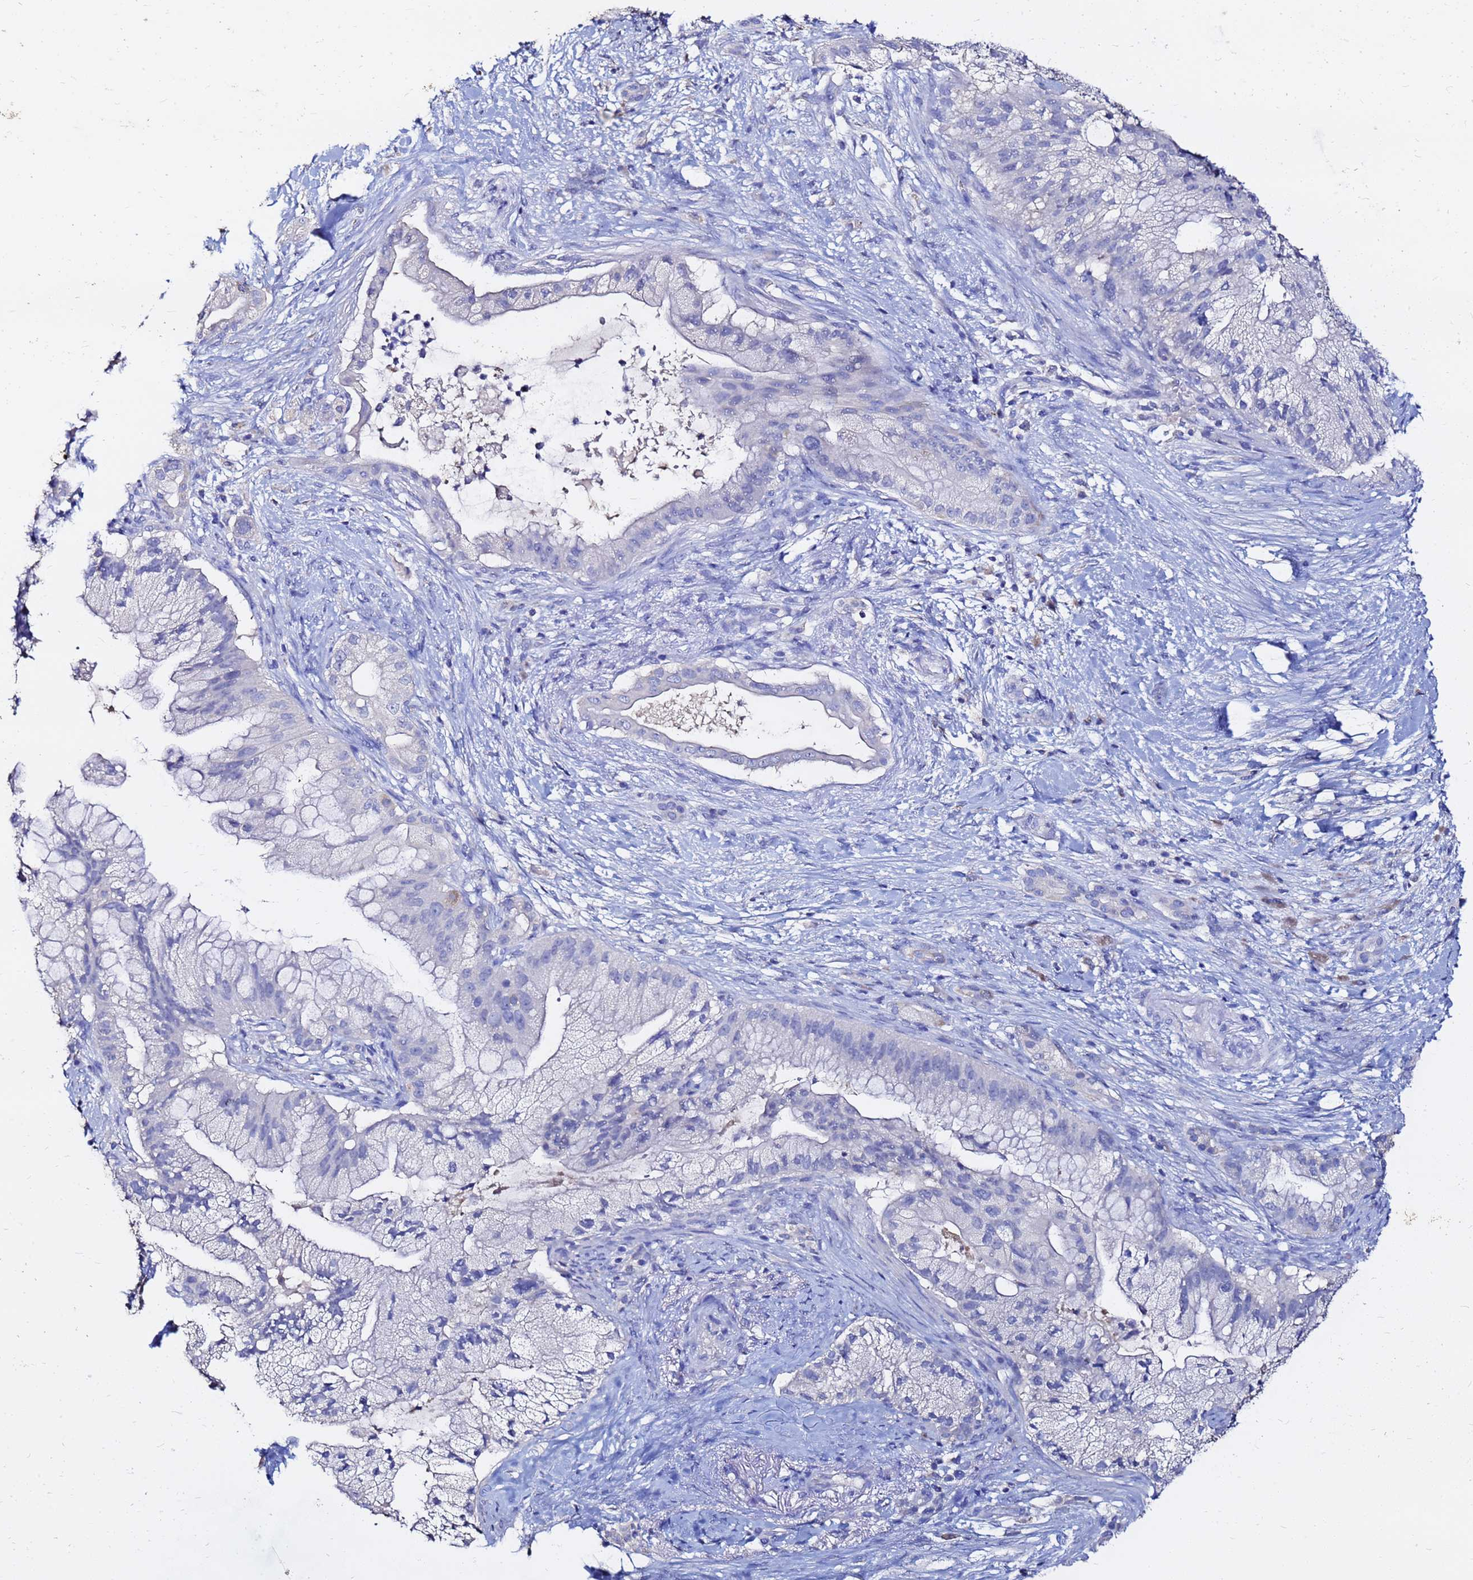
{"staining": {"intensity": "negative", "quantity": "none", "location": "none"}, "tissue": "pancreatic cancer", "cell_type": "Tumor cells", "image_type": "cancer", "snomed": [{"axis": "morphology", "description": "Adenocarcinoma, NOS"}, {"axis": "topography", "description": "Pancreas"}], "caption": "An image of pancreatic cancer stained for a protein shows no brown staining in tumor cells.", "gene": "FAM183A", "patient": {"sex": "male", "age": 44}}